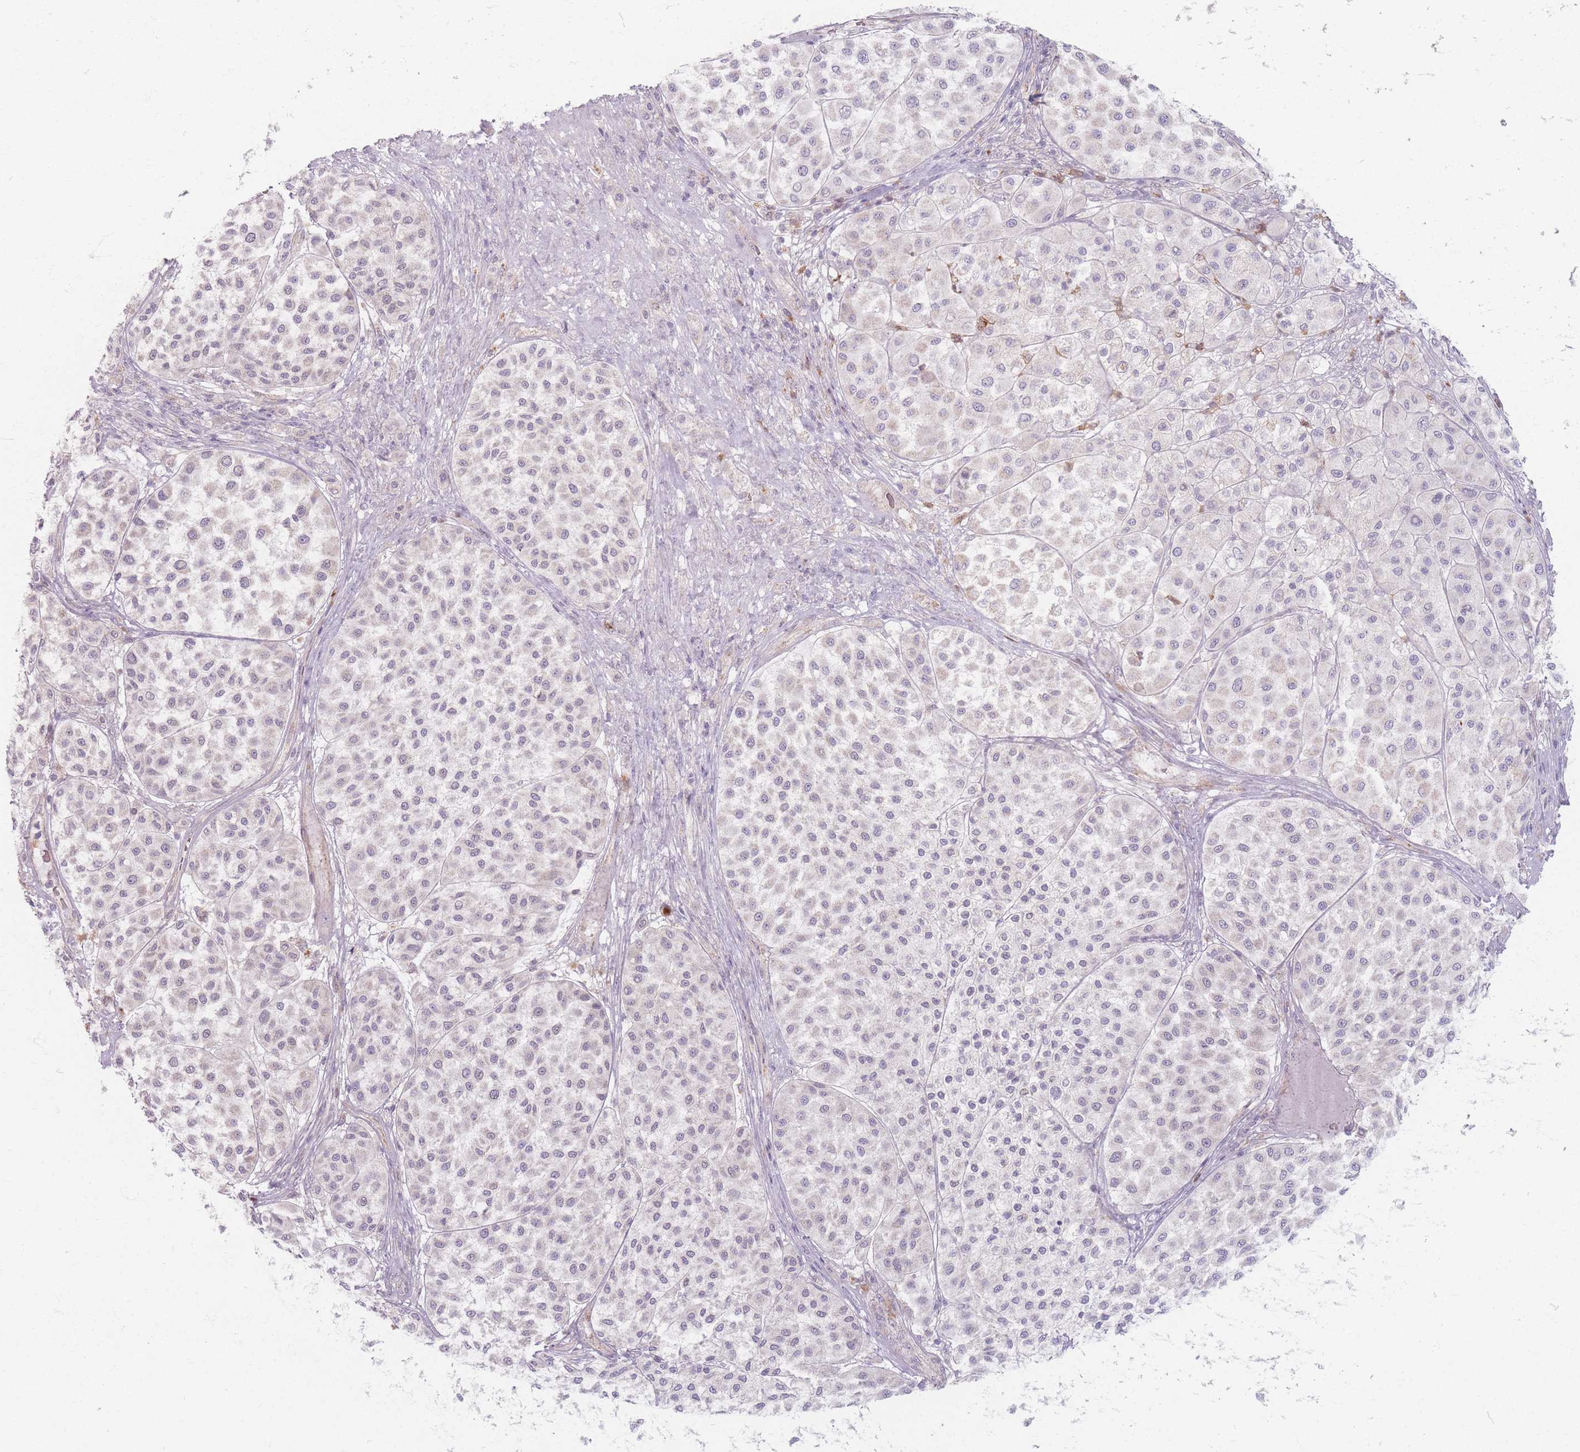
{"staining": {"intensity": "negative", "quantity": "none", "location": "none"}, "tissue": "melanoma", "cell_type": "Tumor cells", "image_type": "cancer", "snomed": [{"axis": "morphology", "description": "Malignant melanoma, Metastatic site"}, {"axis": "topography", "description": "Smooth muscle"}], "caption": "Malignant melanoma (metastatic site) was stained to show a protein in brown. There is no significant expression in tumor cells.", "gene": "CHCHD7", "patient": {"sex": "male", "age": 41}}